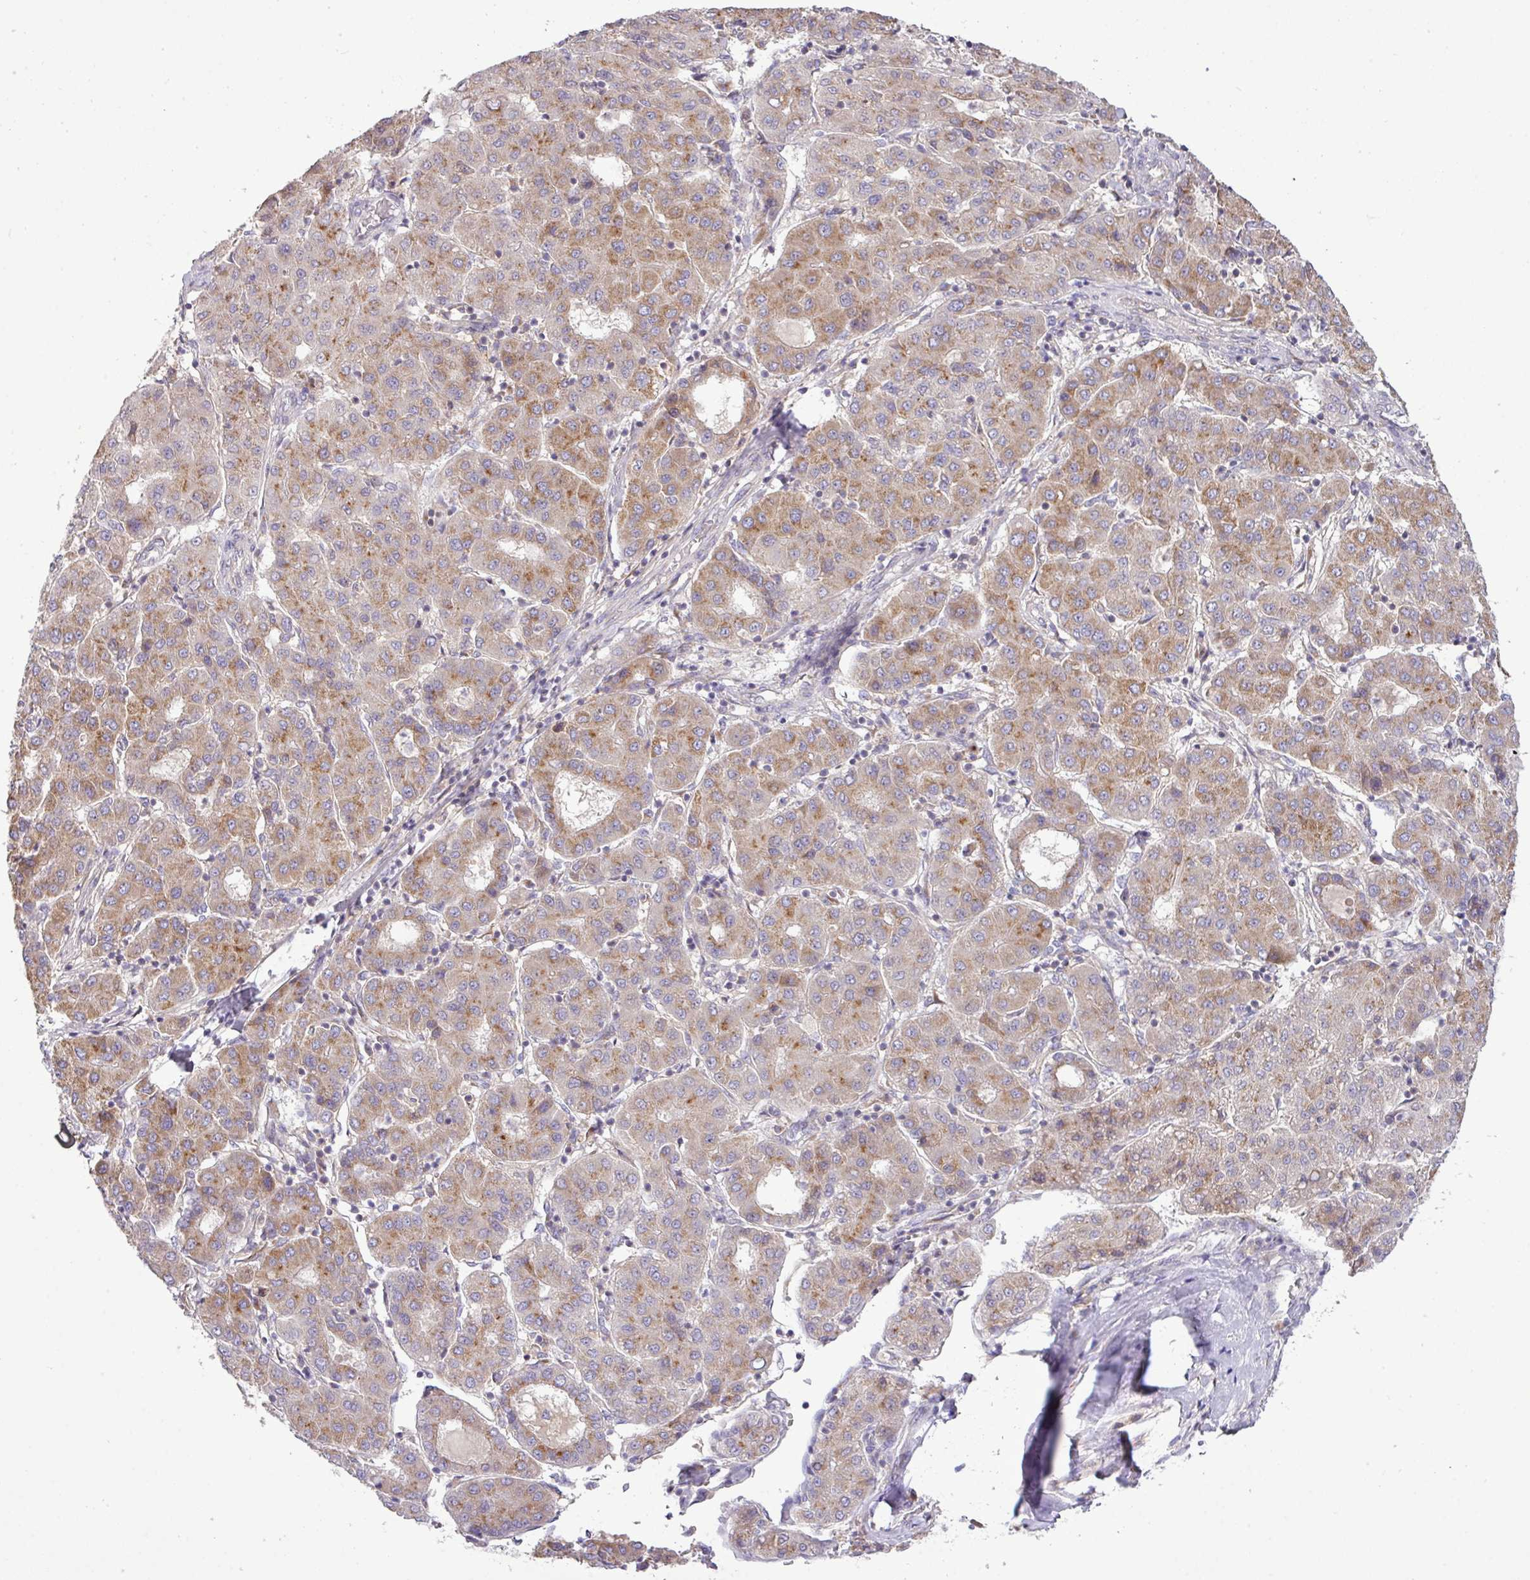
{"staining": {"intensity": "moderate", "quantity": "25%-75%", "location": "cytoplasmic/membranous"}, "tissue": "liver cancer", "cell_type": "Tumor cells", "image_type": "cancer", "snomed": [{"axis": "morphology", "description": "Carcinoma, Hepatocellular, NOS"}, {"axis": "topography", "description": "Liver"}], "caption": "Protein expression by immunohistochemistry (IHC) demonstrates moderate cytoplasmic/membranous staining in approximately 25%-75% of tumor cells in liver cancer (hepatocellular carcinoma). (Brightfield microscopy of DAB IHC at high magnification).", "gene": "VTI1A", "patient": {"sex": "male", "age": 65}}